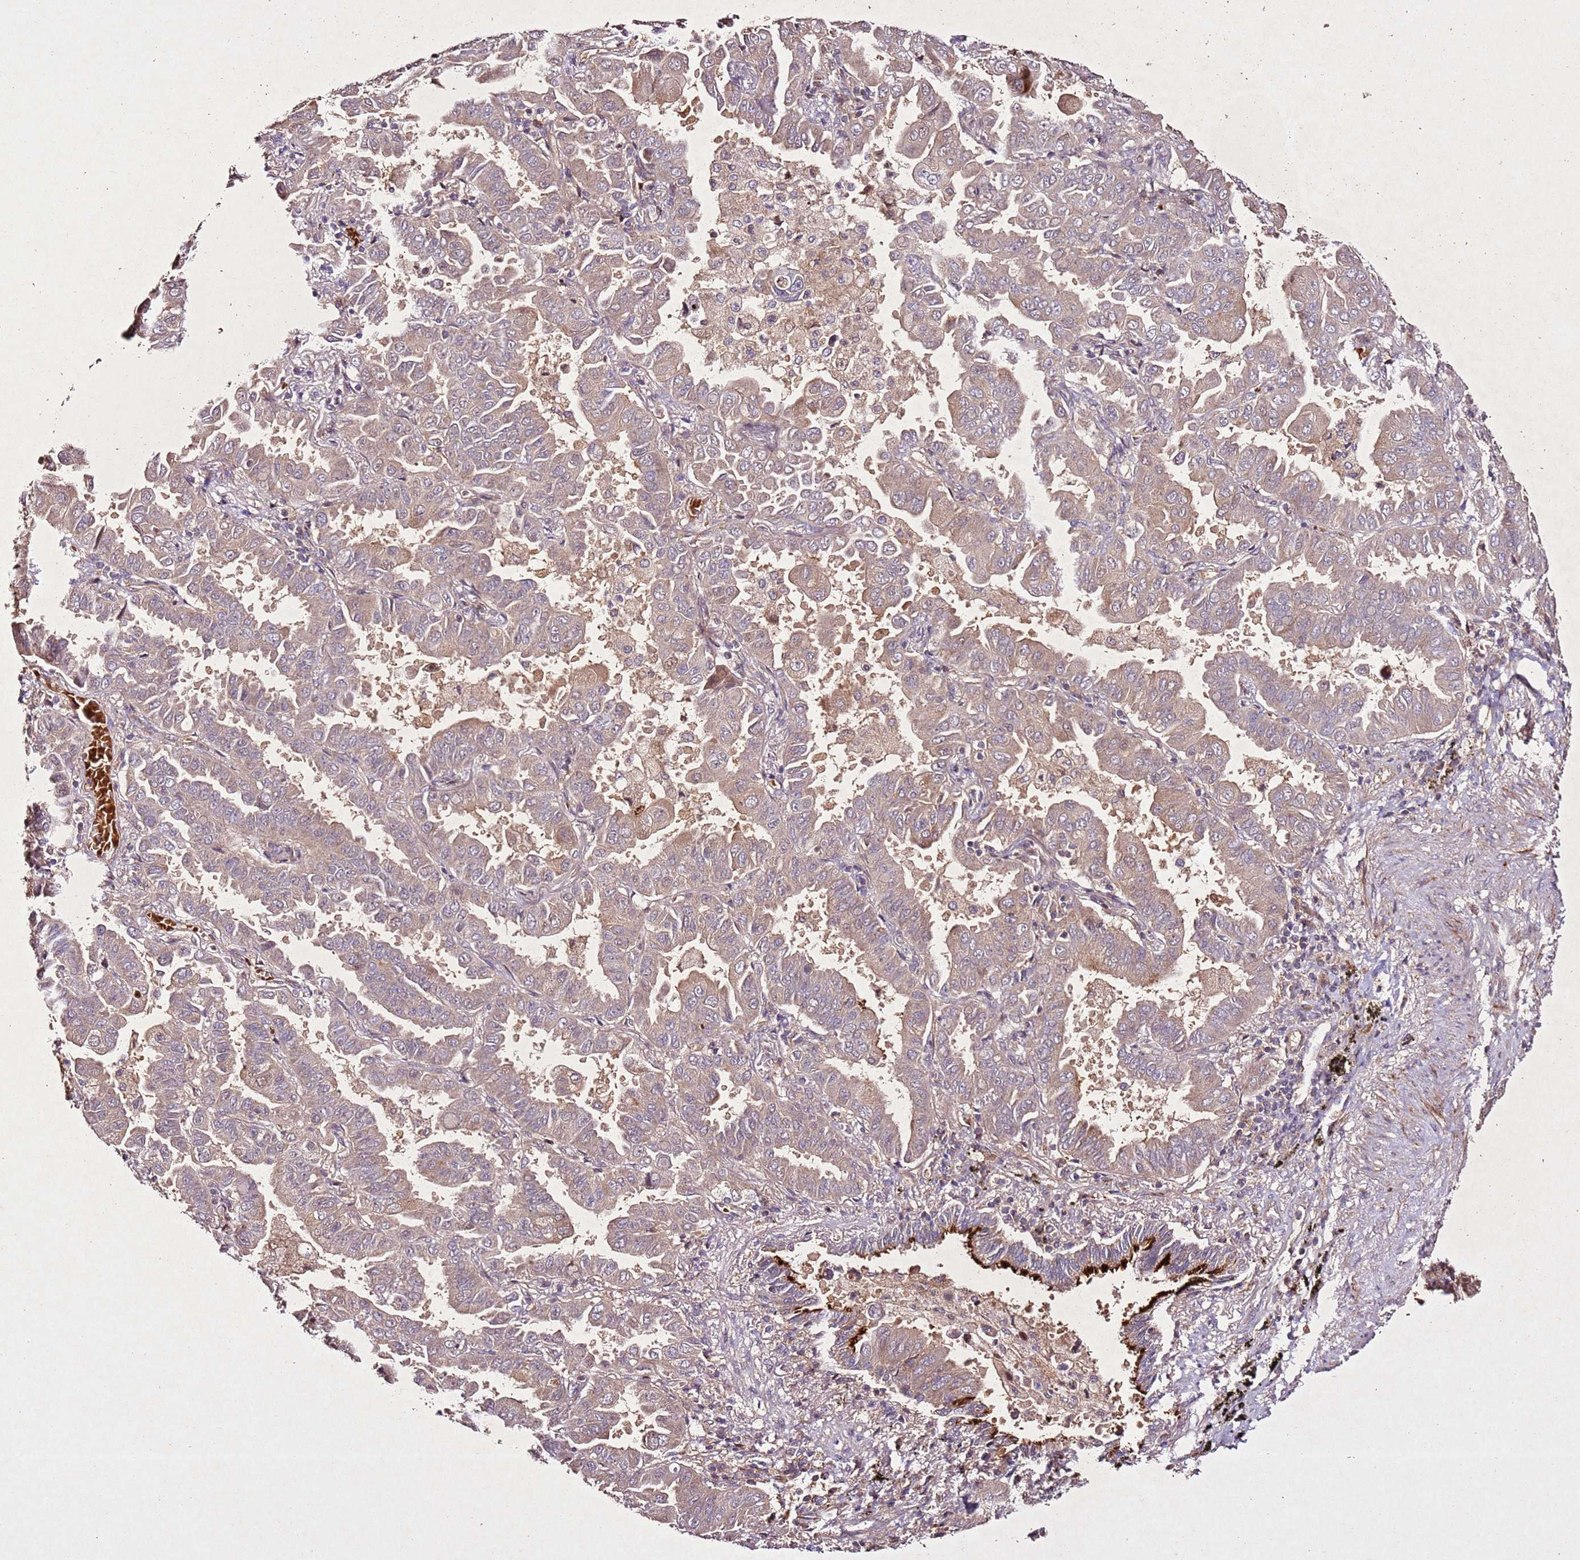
{"staining": {"intensity": "weak", "quantity": ">75%", "location": "cytoplasmic/membranous"}, "tissue": "lung cancer", "cell_type": "Tumor cells", "image_type": "cancer", "snomed": [{"axis": "morphology", "description": "Adenocarcinoma, NOS"}, {"axis": "topography", "description": "Lung"}], "caption": "Immunohistochemical staining of lung cancer displays low levels of weak cytoplasmic/membranous positivity in approximately >75% of tumor cells.", "gene": "PTMA", "patient": {"sex": "male", "age": 64}}